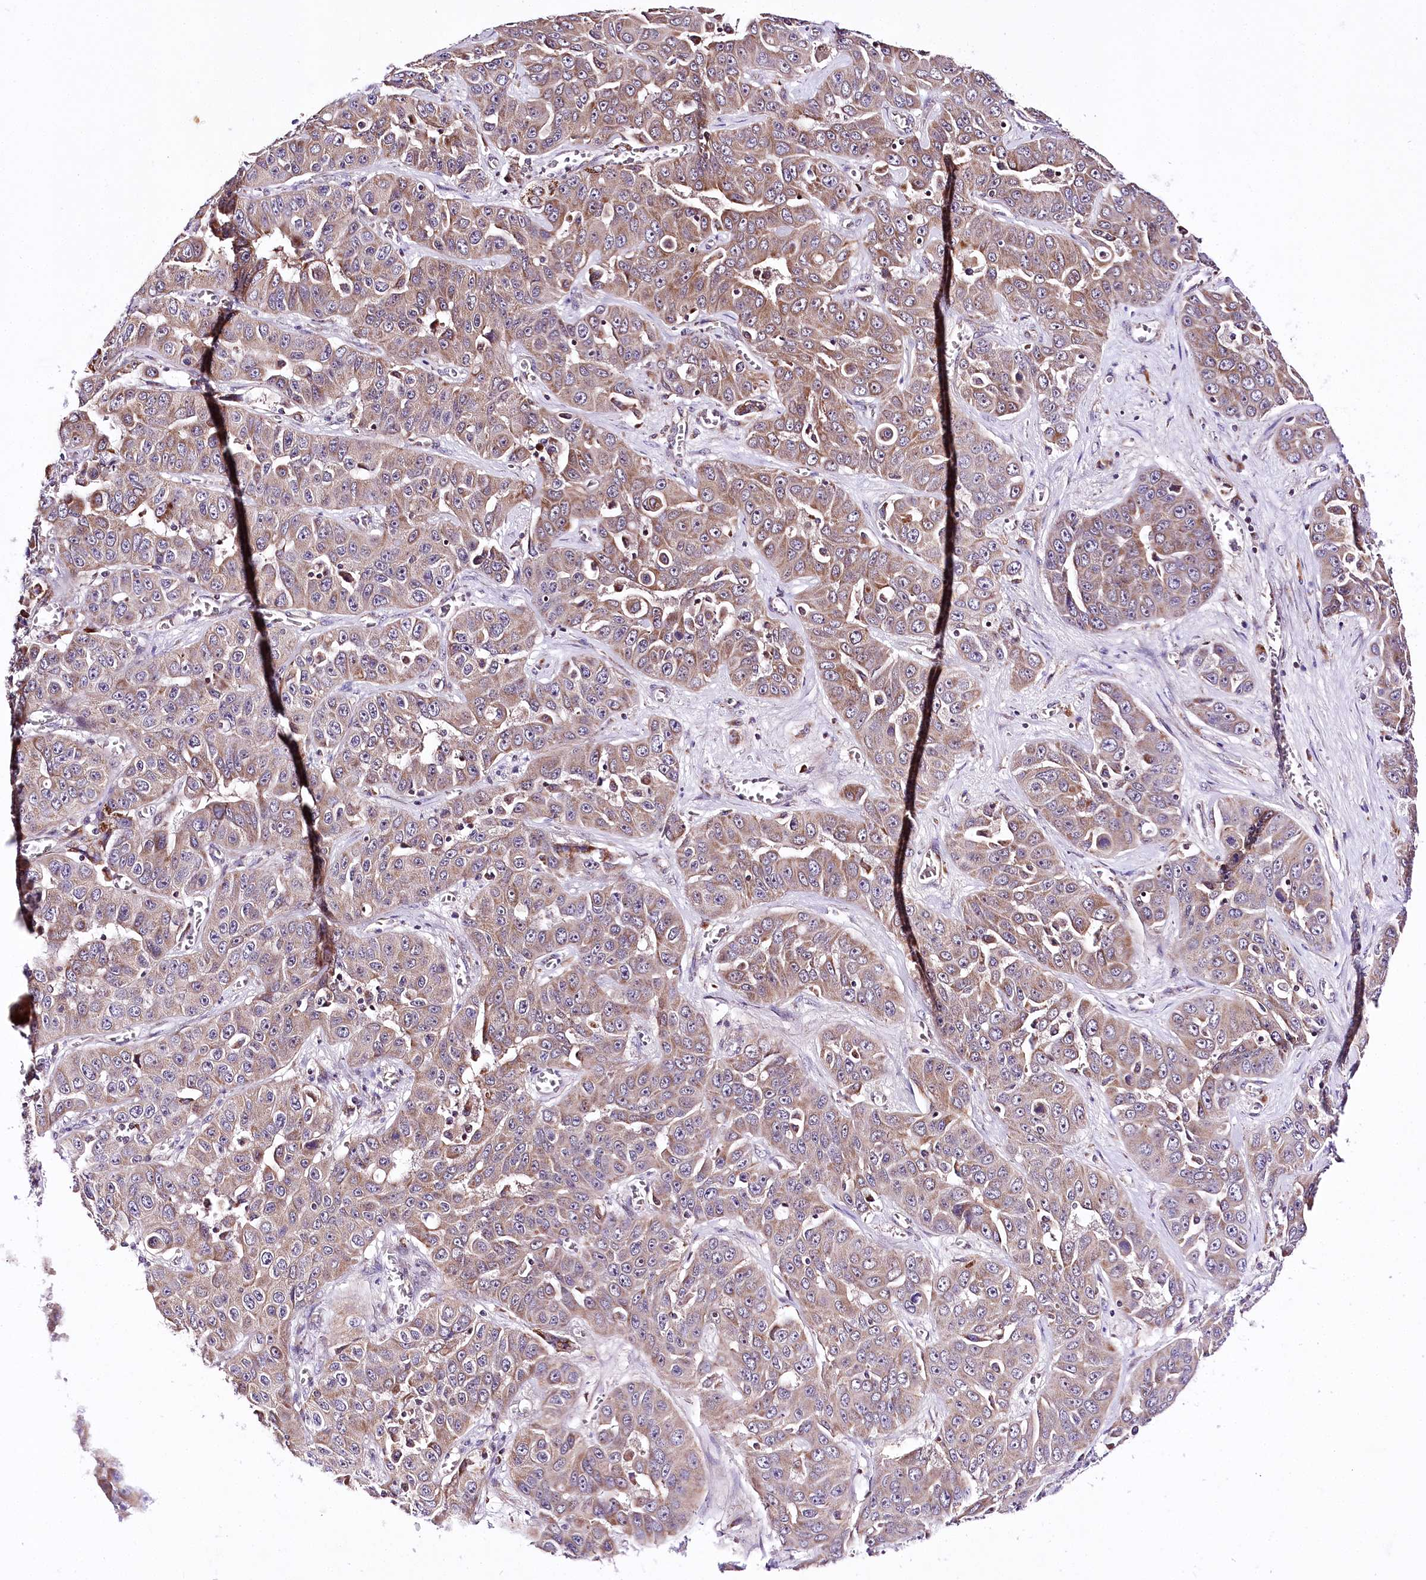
{"staining": {"intensity": "moderate", "quantity": ">75%", "location": "cytoplasmic/membranous"}, "tissue": "liver cancer", "cell_type": "Tumor cells", "image_type": "cancer", "snomed": [{"axis": "morphology", "description": "Cholangiocarcinoma"}, {"axis": "topography", "description": "Liver"}], "caption": "Liver cholangiocarcinoma tissue displays moderate cytoplasmic/membranous staining in about >75% of tumor cells, visualized by immunohistochemistry.", "gene": "ATE1", "patient": {"sex": "female", "age": 52}}